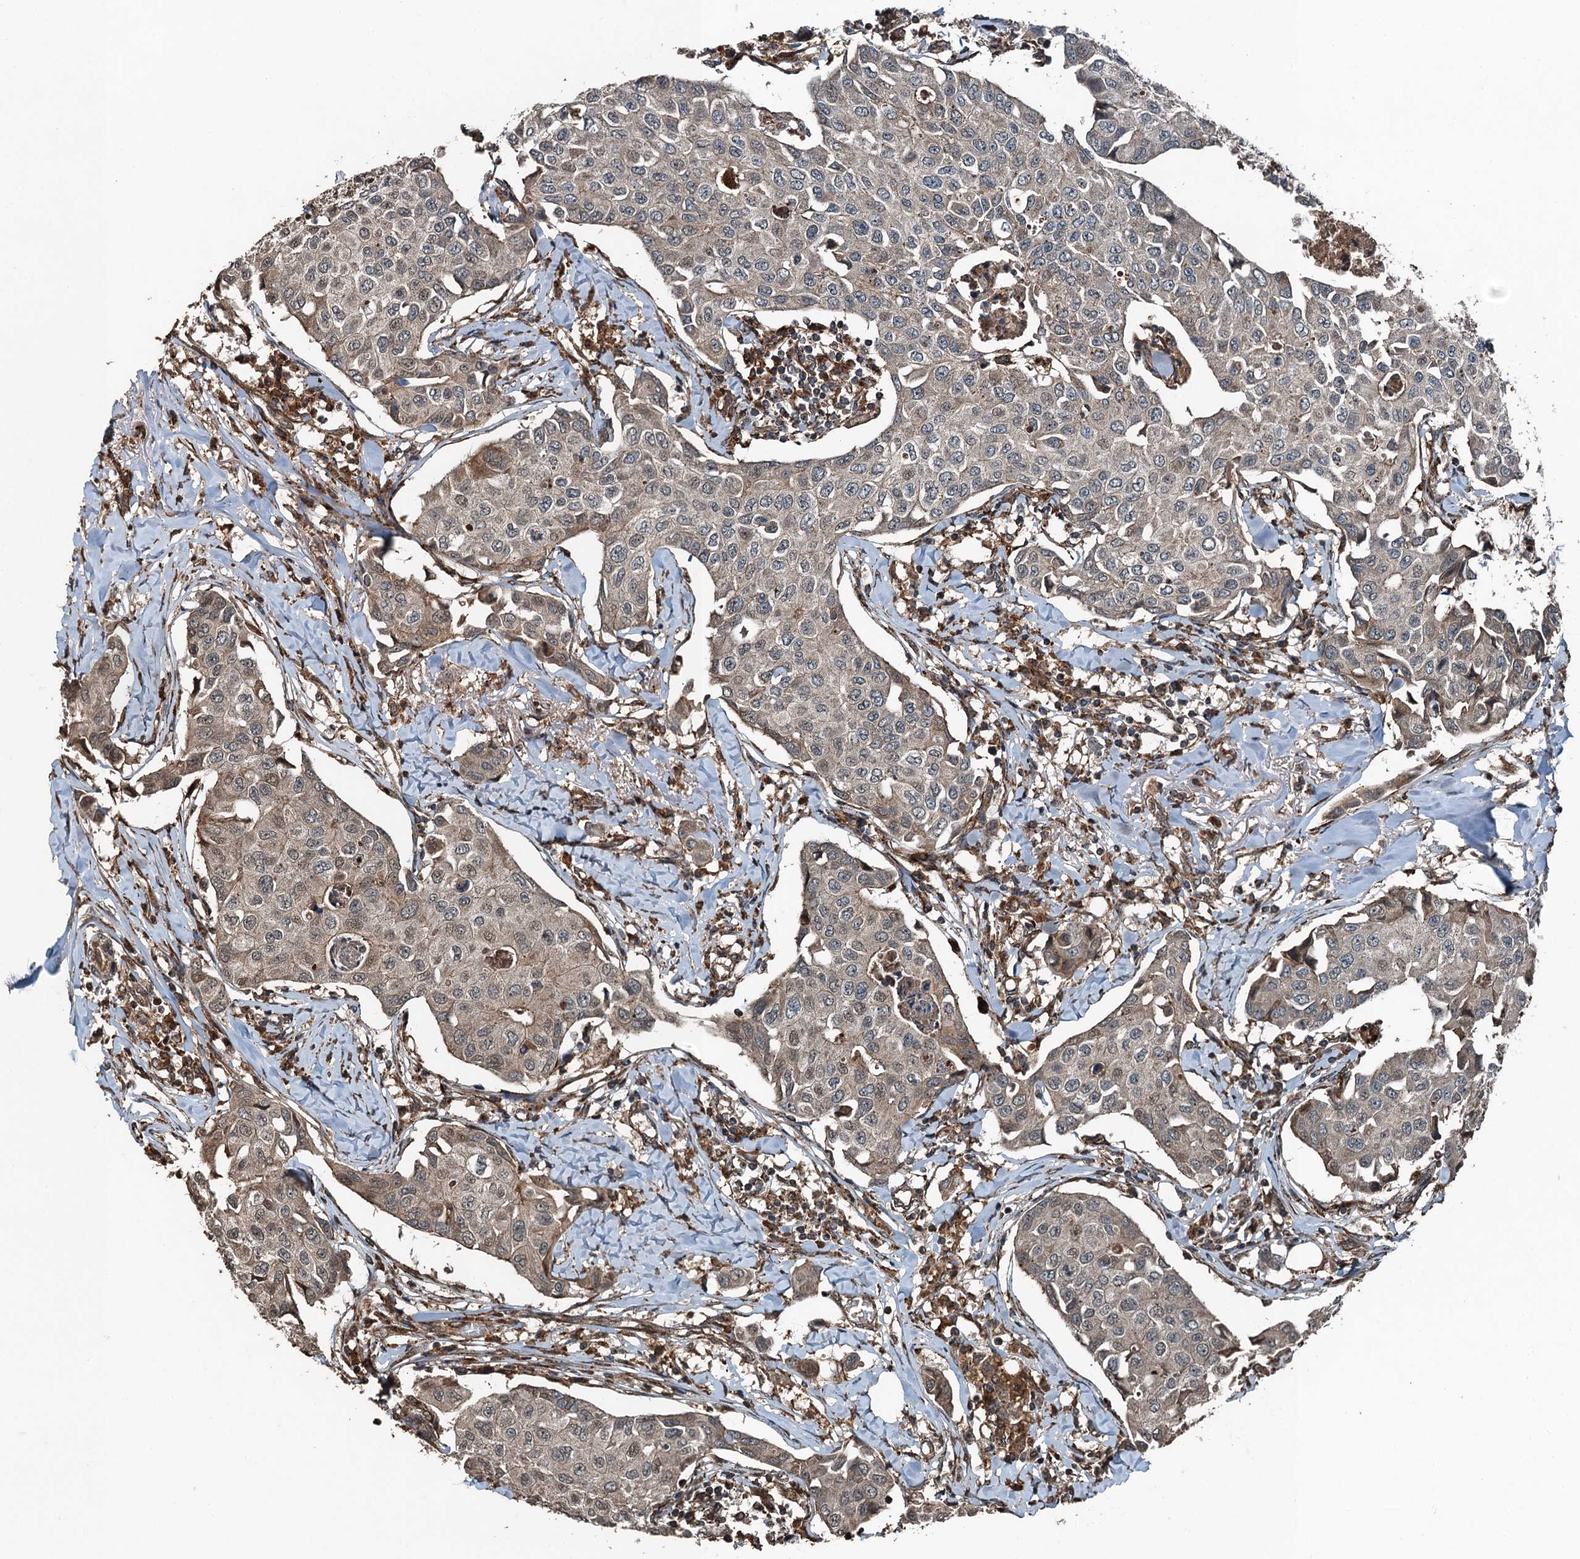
{"staining": {"intensity": "moderate", "quantity": ">75%", "location": "cytoplasmic/membranous"}, "tissue": "breast cancer", "cell_type": "Tumor cells", "image_type": "cancer", "snomed": [{"axis": "morphology", "description": "Duct carcinoma"}, {"axis": "topography", "description": "Breast"}], "caption": "The histopathology image shows immunohistochemical staining of breast cancer. There is moderate cytoplasmic/membranous staining is seen in approximately >75% of tumor cells.", "gene": "TCTN1", "patient": {"sex": "female", "age": 80}}